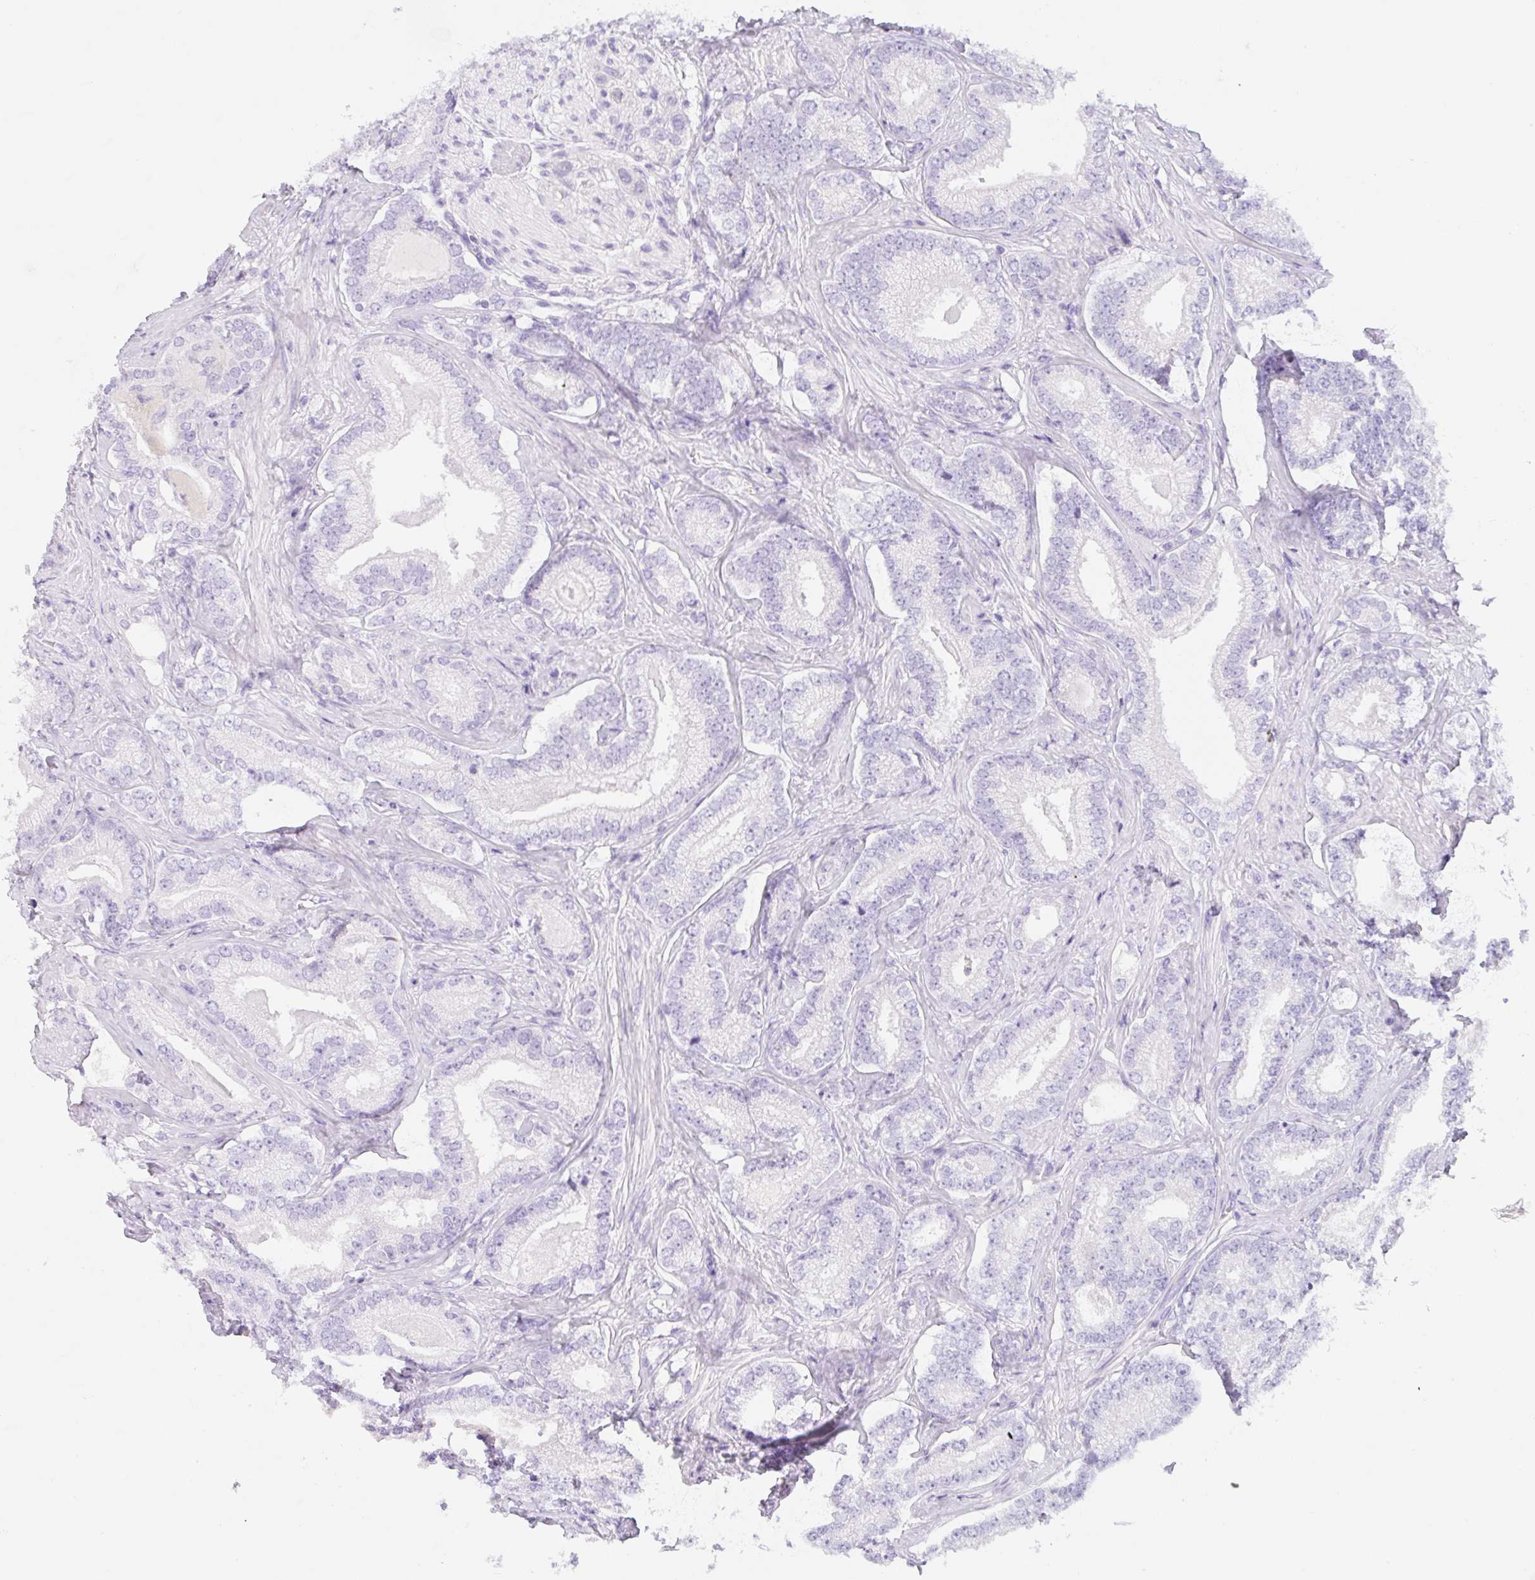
{"staining": {"intensity": "negative", "quantity": "none", "location": "none"}, "tissue": "prostate cancer", "cell_type": "Tumor cells", "image_type": "cancer", "snomed": [{"axis": "morphology", "description": "Adenocarcinoma, Low grade"}, {"axis": "topography", "description": "Prostate"}], "caption": "Tumor cells are negative for protein expression in human prostate cancer (low-grade adenocarcinoma).", "gene": "KLK8", "patient": {"sex": "male", "age": 63}}